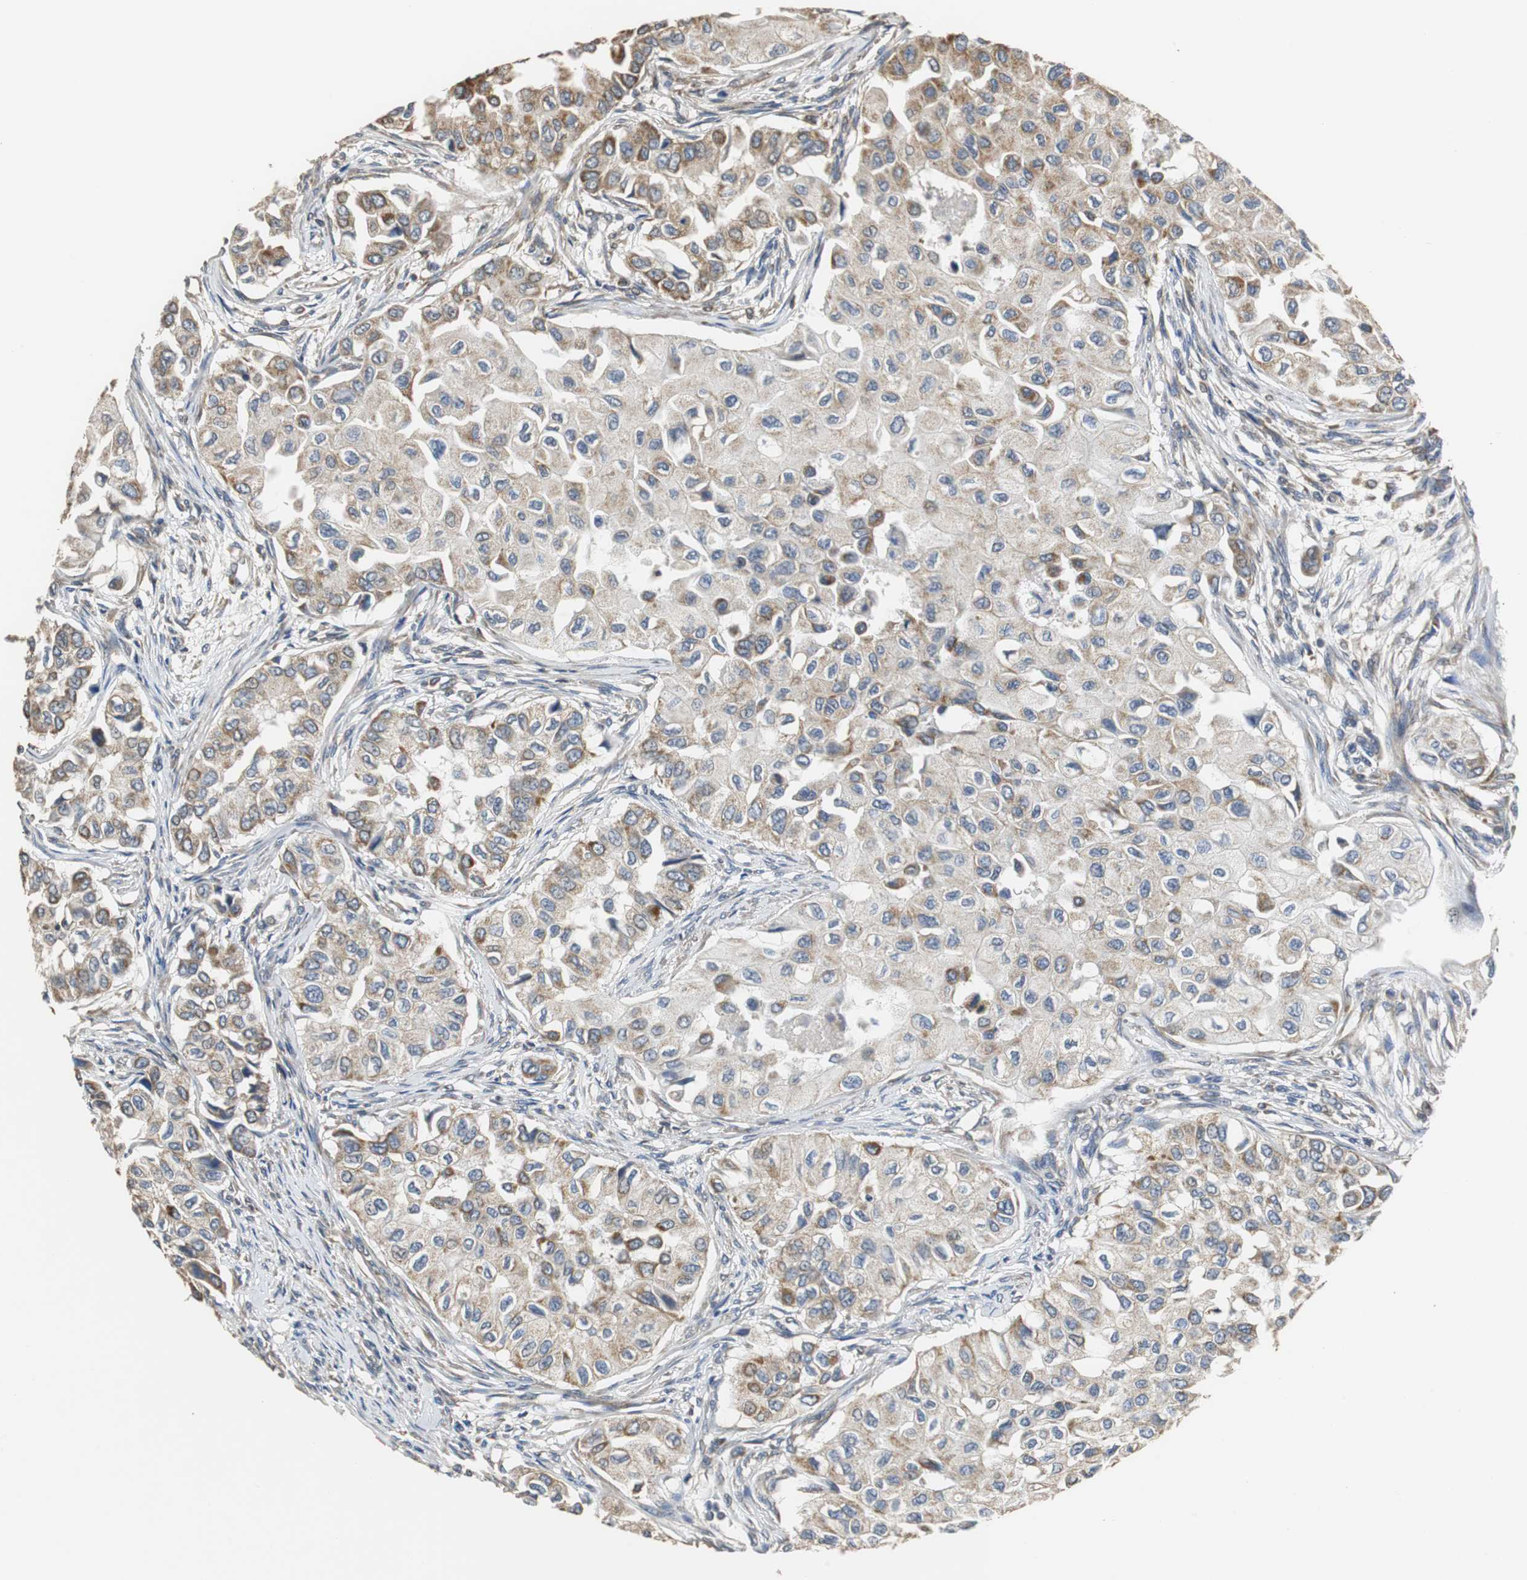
{"staining": {"intensity": "weak", "quantity": "25%-75%", "location": "cytoplasmic/membranous"}, "tissue": "breast cancer", "cell_type": "Tumor cells", "image_type": "cancer", "snomed": [{"axis": "morphology", "description": "Normal tissue, NOS"}, {"axis": "morphology", "description": "Duct carcinoma"}, {"axis": "topography", "description": "Breast"}], "caption": "A photomicrograph of human intraductal carcinoma (breast) stained for a protein demonstrates weak cytoplasmic/membranous brown staining in tumor cells. The staining is performed using DAB brown chromogen to label protein expression. The nuclei are counter-stained blue using hematoxylin.", "gene": "HMGCL", "patient": {"sex": "female", "age": 49}}